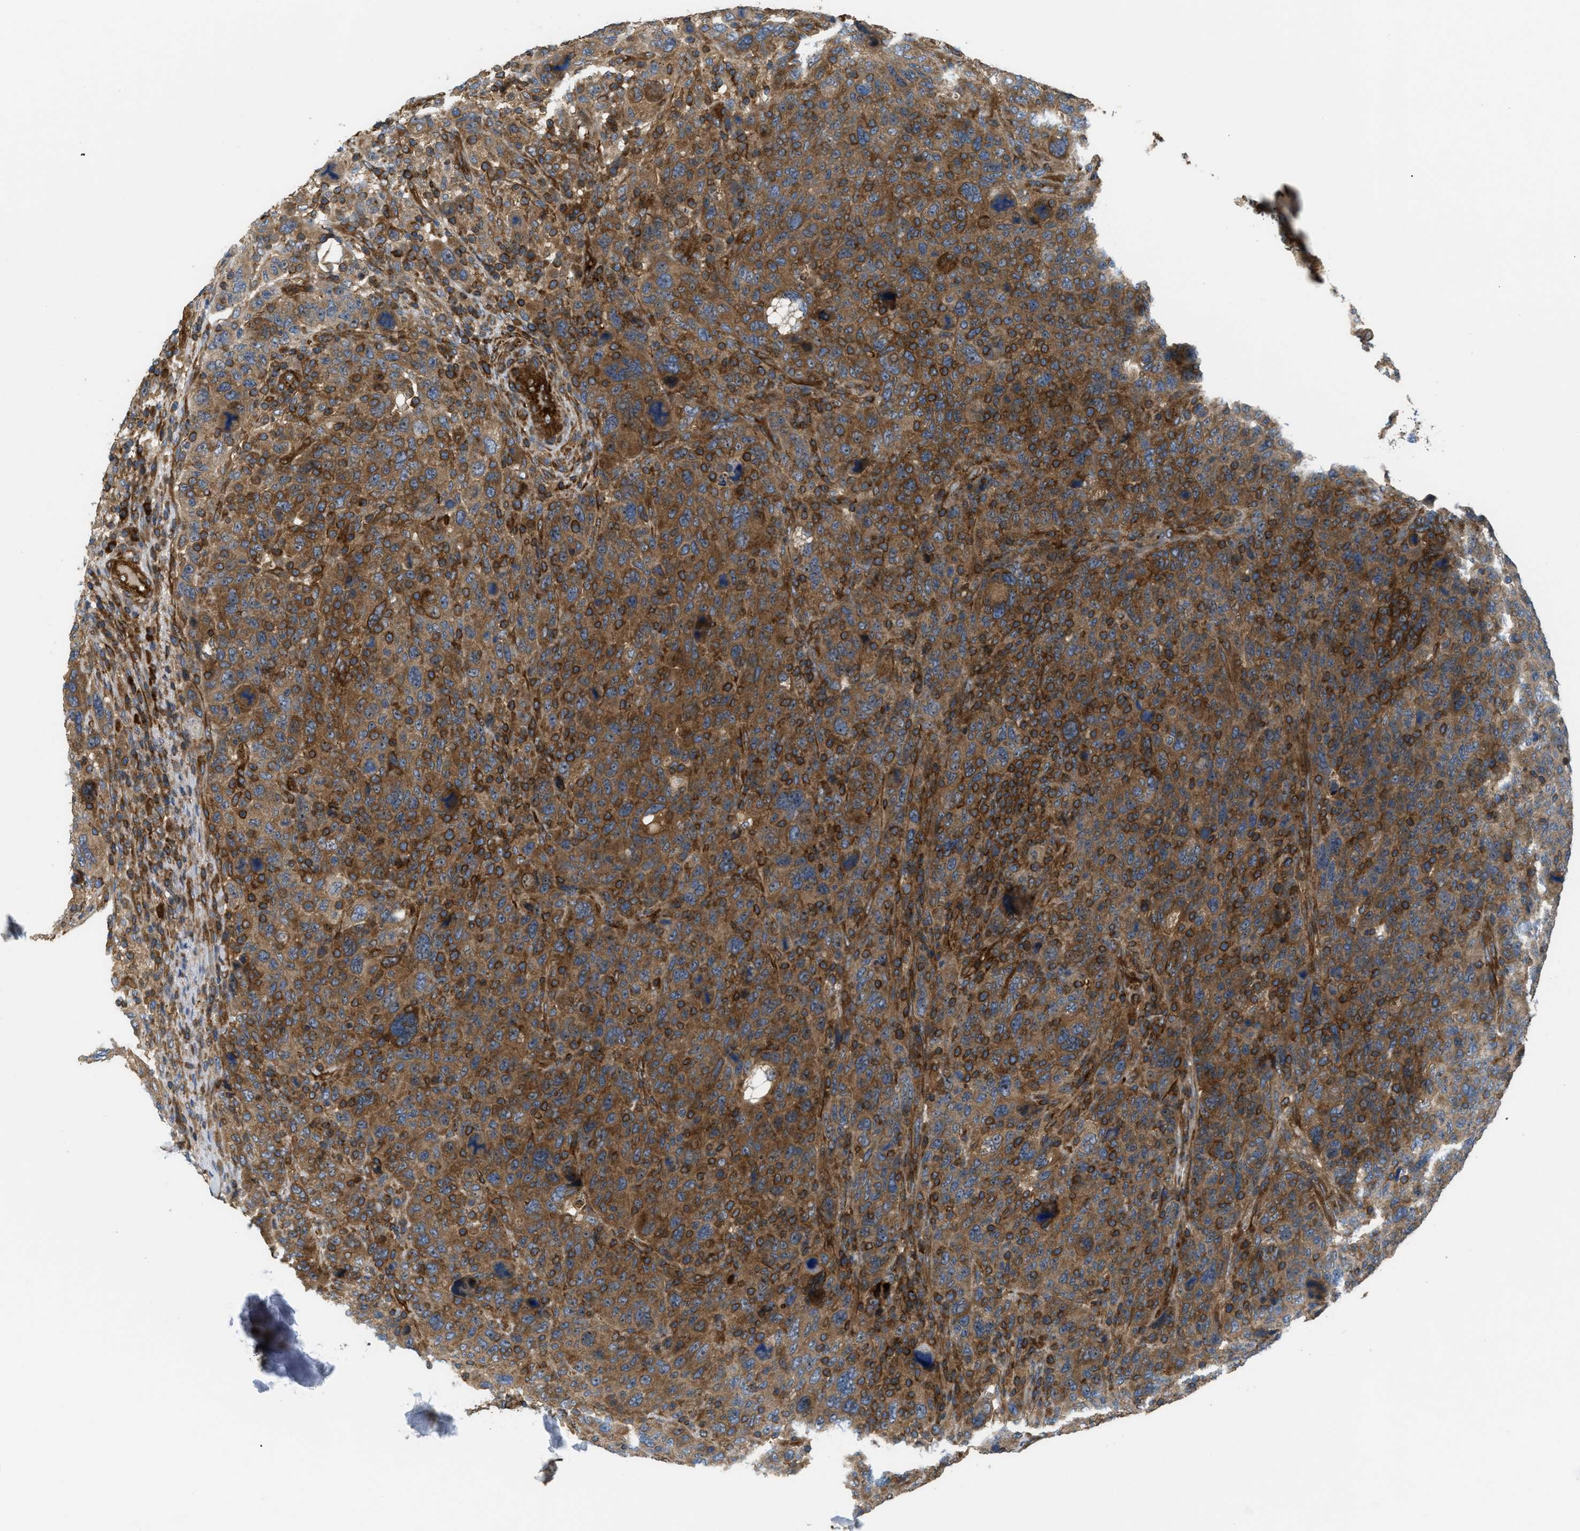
{"staining": {"intensity": "moderate", "quantity": ">75%", "location": "cytoplasmic/membranous"}, "tissue": "breast cancer", "cell_type": "Tumor cells", "image_type": "cancer", "snomed": [{"axis": "morphology", "description": "Duct carcinoma"}, {"axis": "topography", "description": "Breast"}], "caption": "Tumor cells exhibit moderate cytoplasmic/membranous expression in about >75% of cells in breast cancer (invasive ductal carcinoma).", "gene": "ATP2A3", "patient": {"sex": "female", "age": 37}}